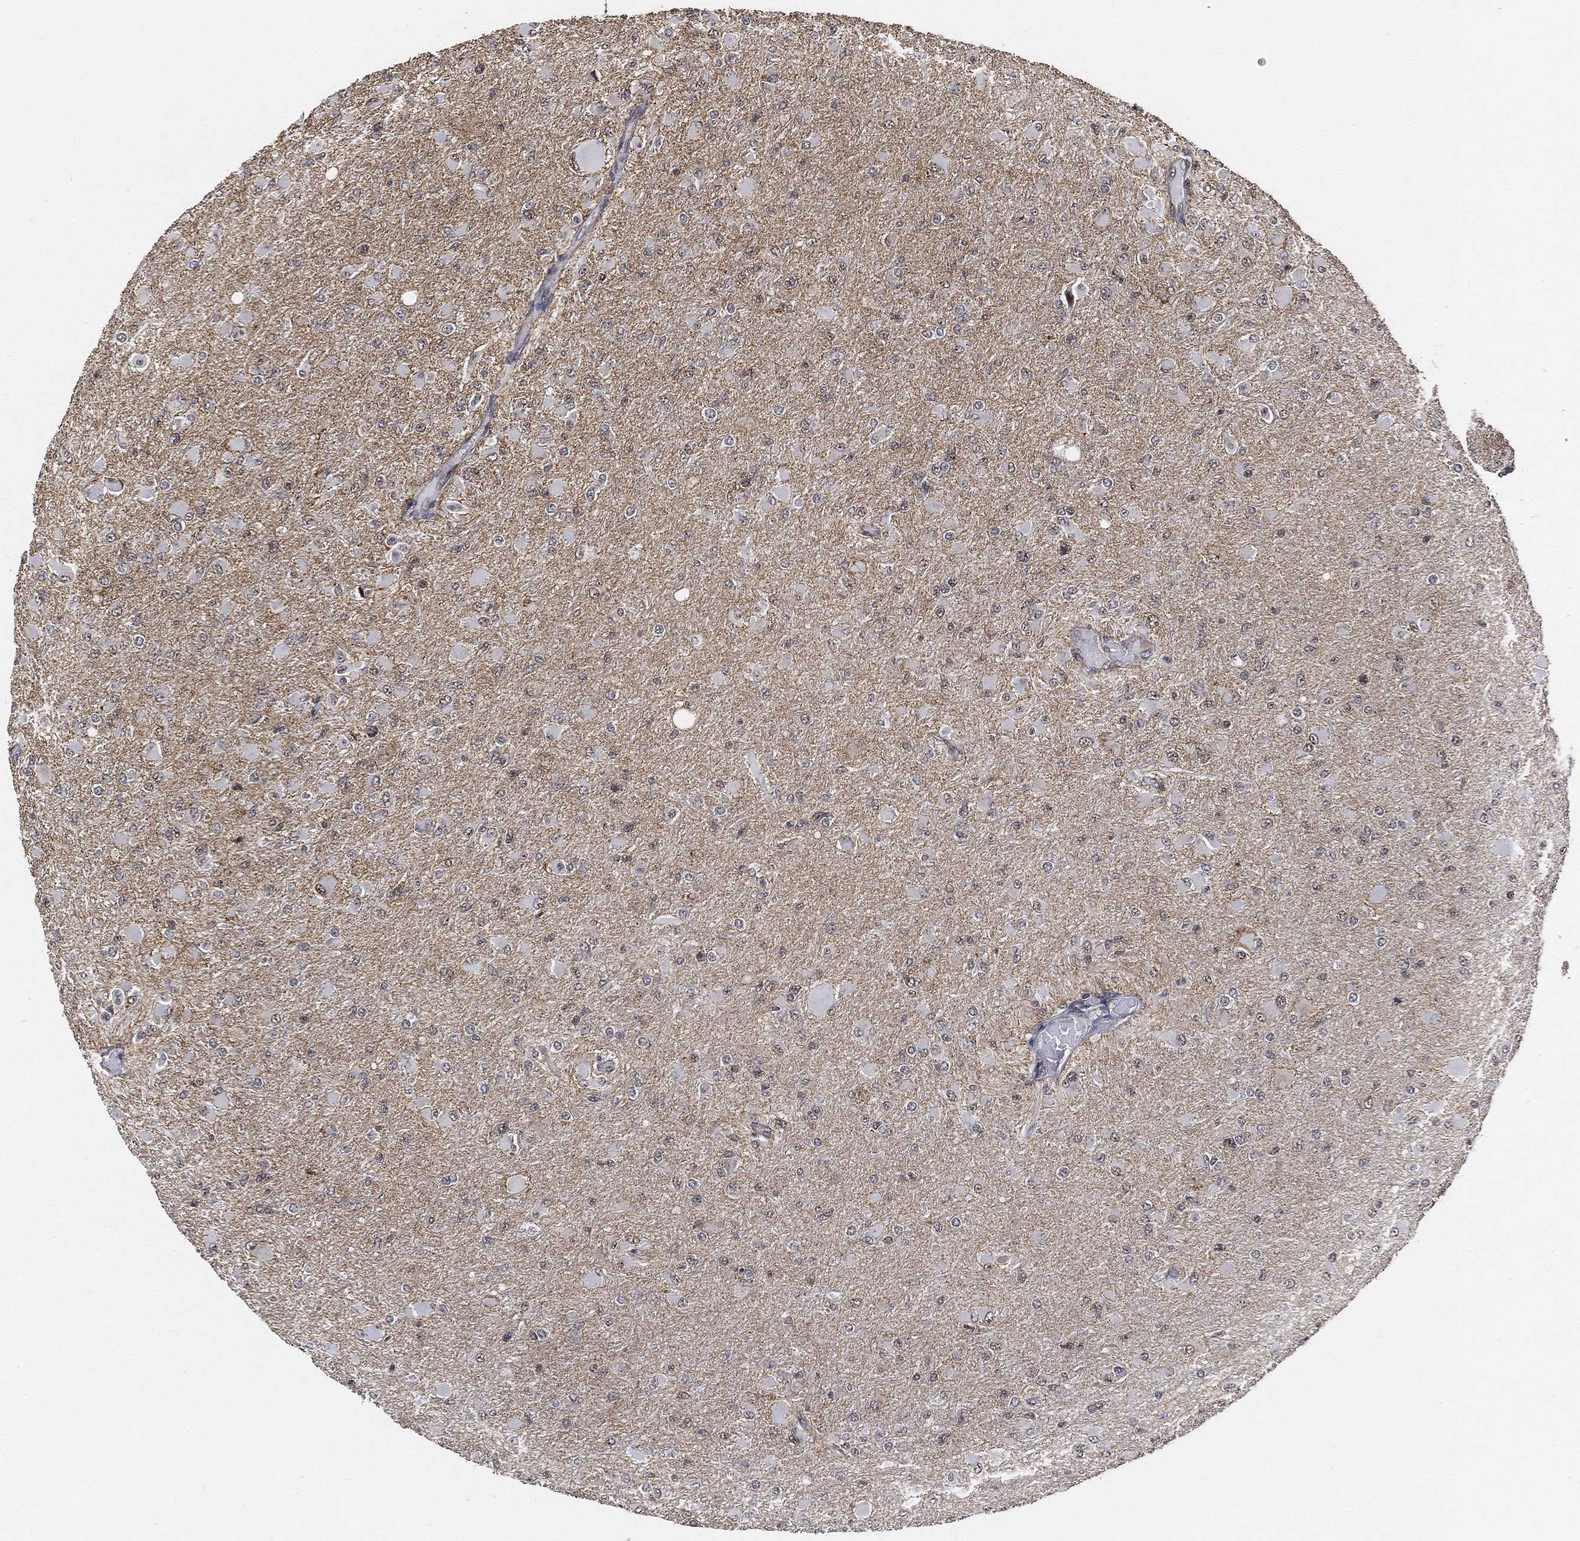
{"staining": {"intensity": "negative", "quantity": "none", "location": "none"}, "tissue": "glioma", "cell_type": "Tumor cells", "image_type": "cancer", "snomed": [{"axis": "morphology", "description": "Glioma, malignant, High grade"}, {"axis": "topography", "description": "Cerebral cortex"}], "caption": "High-grade glioma (malignant) stained for a protein using immunohistochemistry displays no staining tumor cells.", "gene": "RSRC2", "patient": {"sex": "female", "age": 36}}